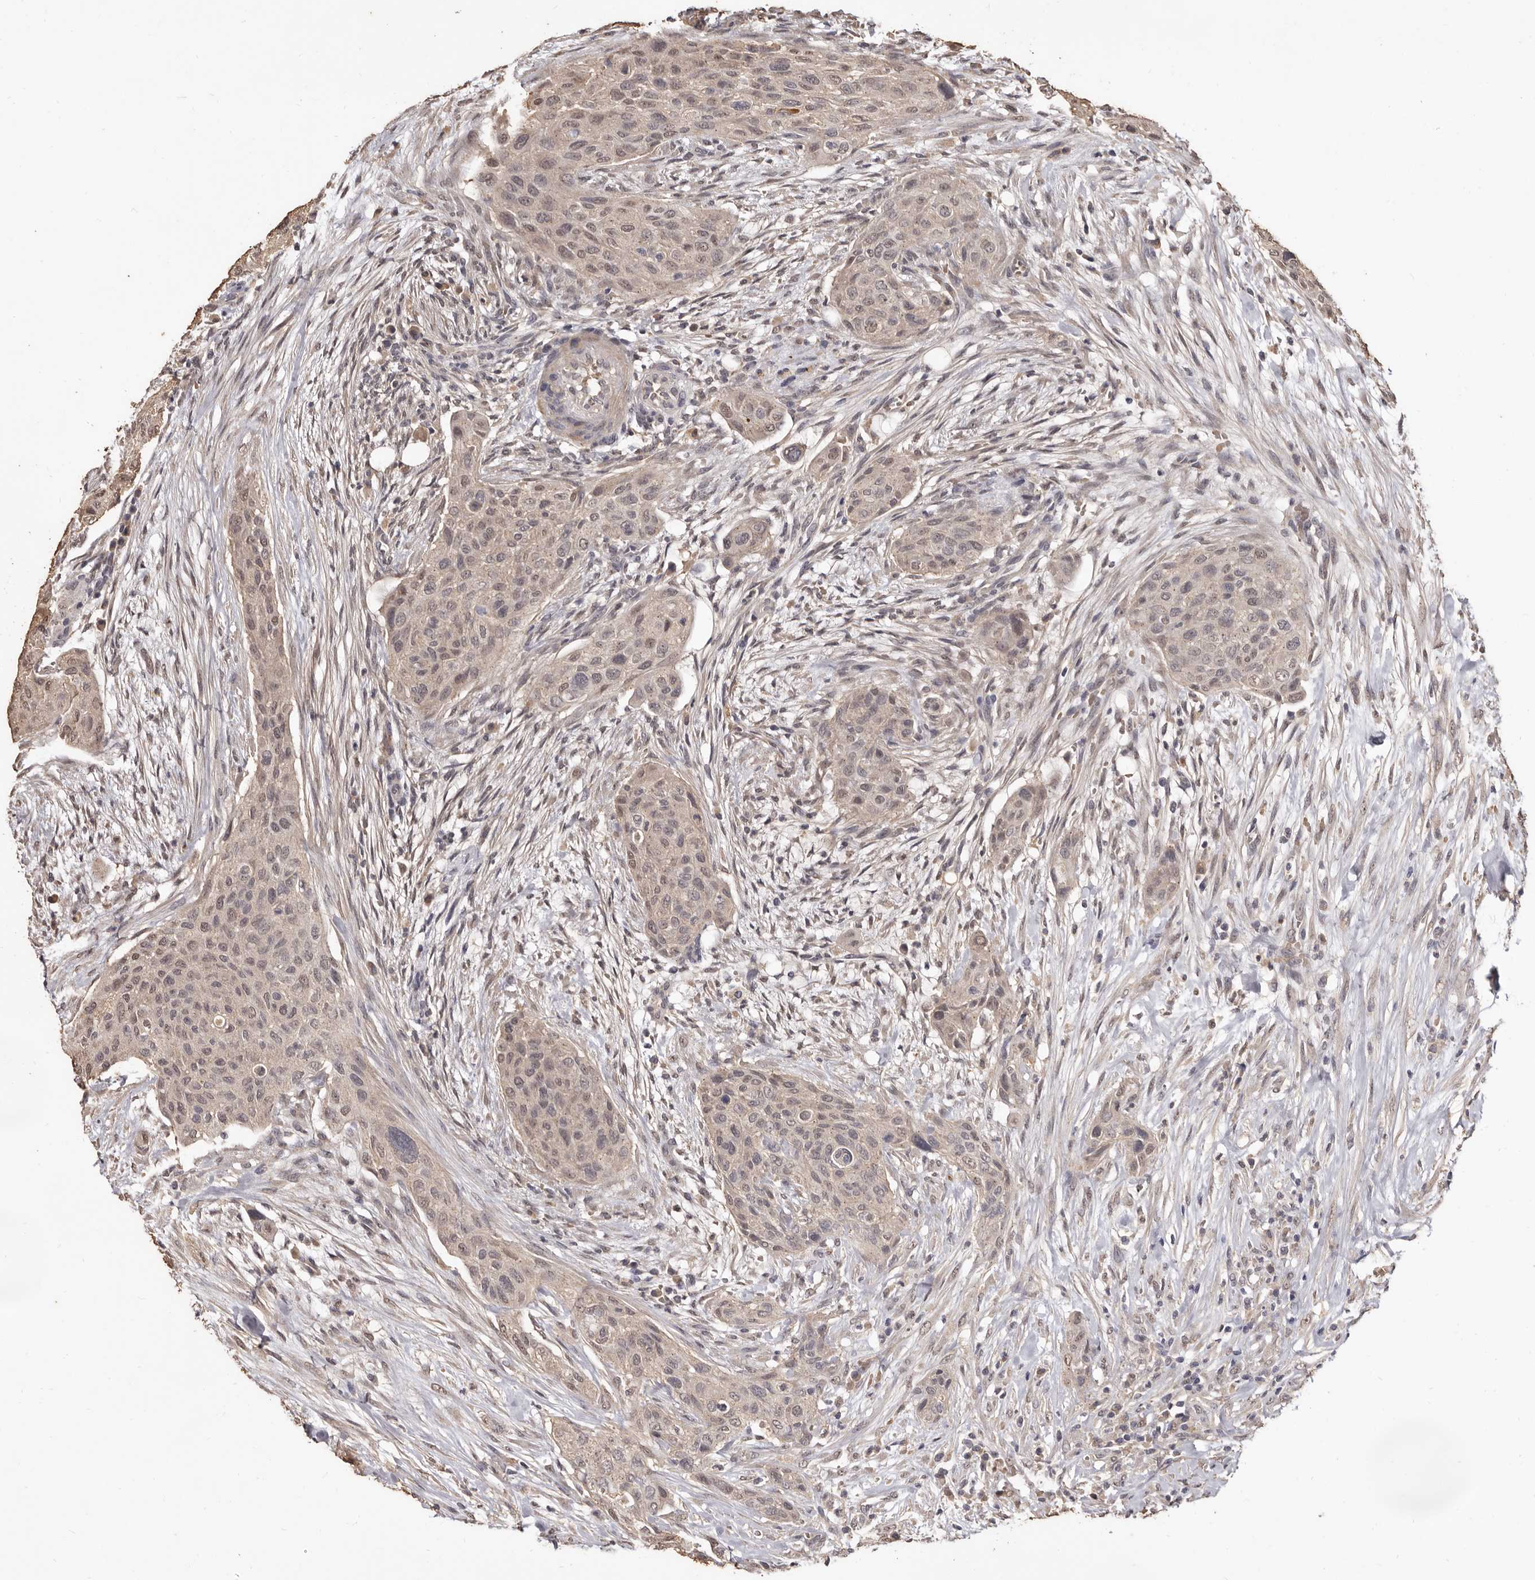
{"staining": {"intensity": "weak", "quantity": "25%-75%", "location": "nuclear"}, "tissue": "urothelial cancer", "cell_type": "Tumor cells", "image_type": "cancer", "snomed": [{"axis": "morphology", "description": "Urothelial carcinoma, High grade"}, {"axis": "topography", "description": "Urinary bladder"}], "caption": "Urothelial cancer tissue displays weak nuclear expression in about 25%-75% of tumor cells, visualized by immunohistochemistry.", "gene": "INAVA", "patient": {"sex": "male", "age": 35}}